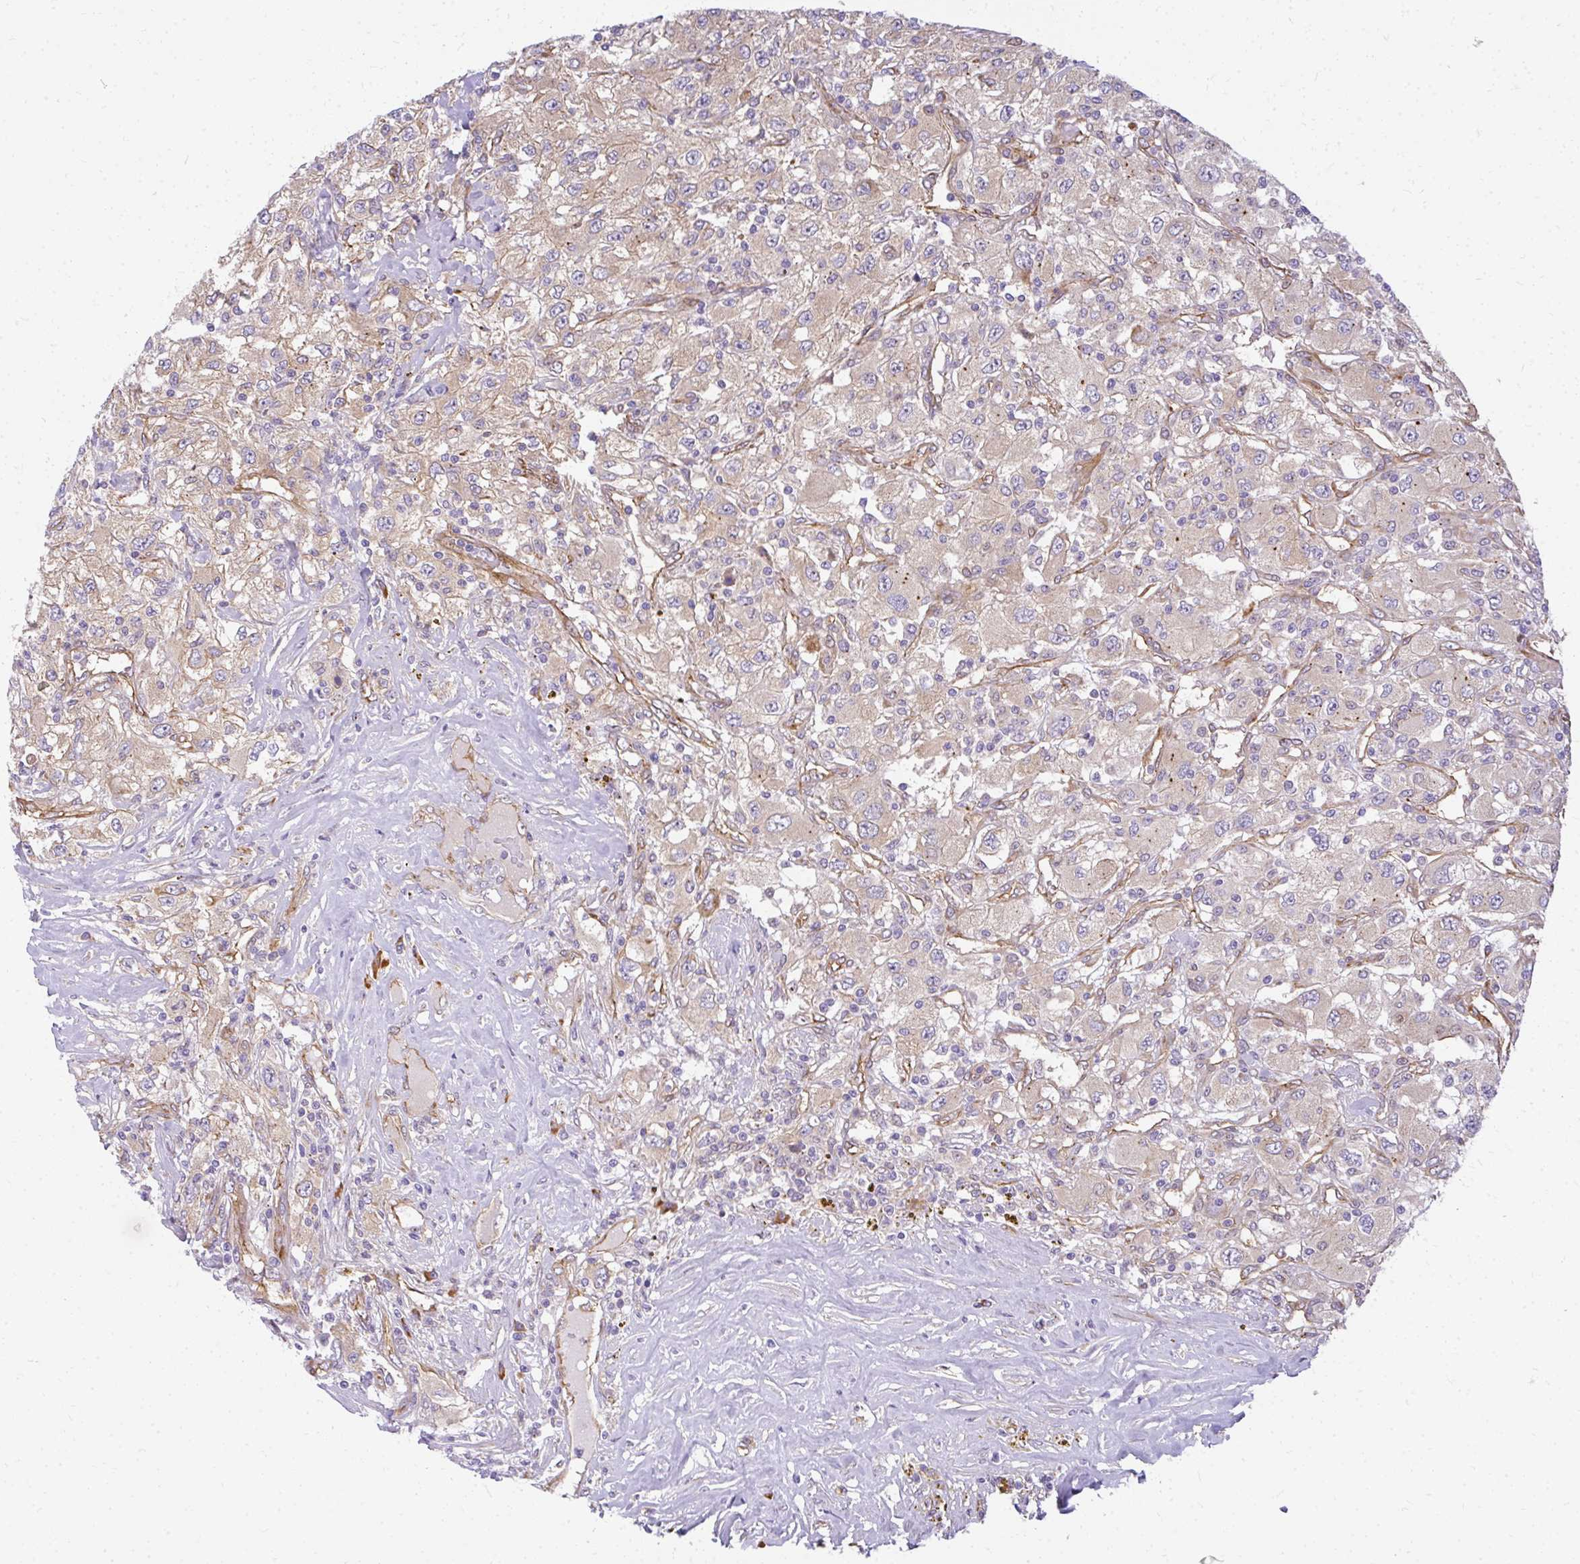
{"staining": {"intensity": "weak", "quantity": "25%-75%", "location": "cytoplasmic/membranous"}, "tissue": "renal cancer", "cell_type": "Tumor cells", "image_type": "cancer", "snomed": [{"axis": "morphology", "description": "Adenocarcinoma, NOS"}, {"axis": "topography", "description": "Kidney"}], "caption": "IHC histopathology image of neoplastic tissue: human renal adenocarcinoma stained using IHC exhibits low levels of weak protein expression localized specifically in the cytoplasmic/membranous of tumor cells, appearing as a cytoplasmic/membranous brown color.", "gene": "RSKR", "patient": {"sex": "female", "age": 67}}